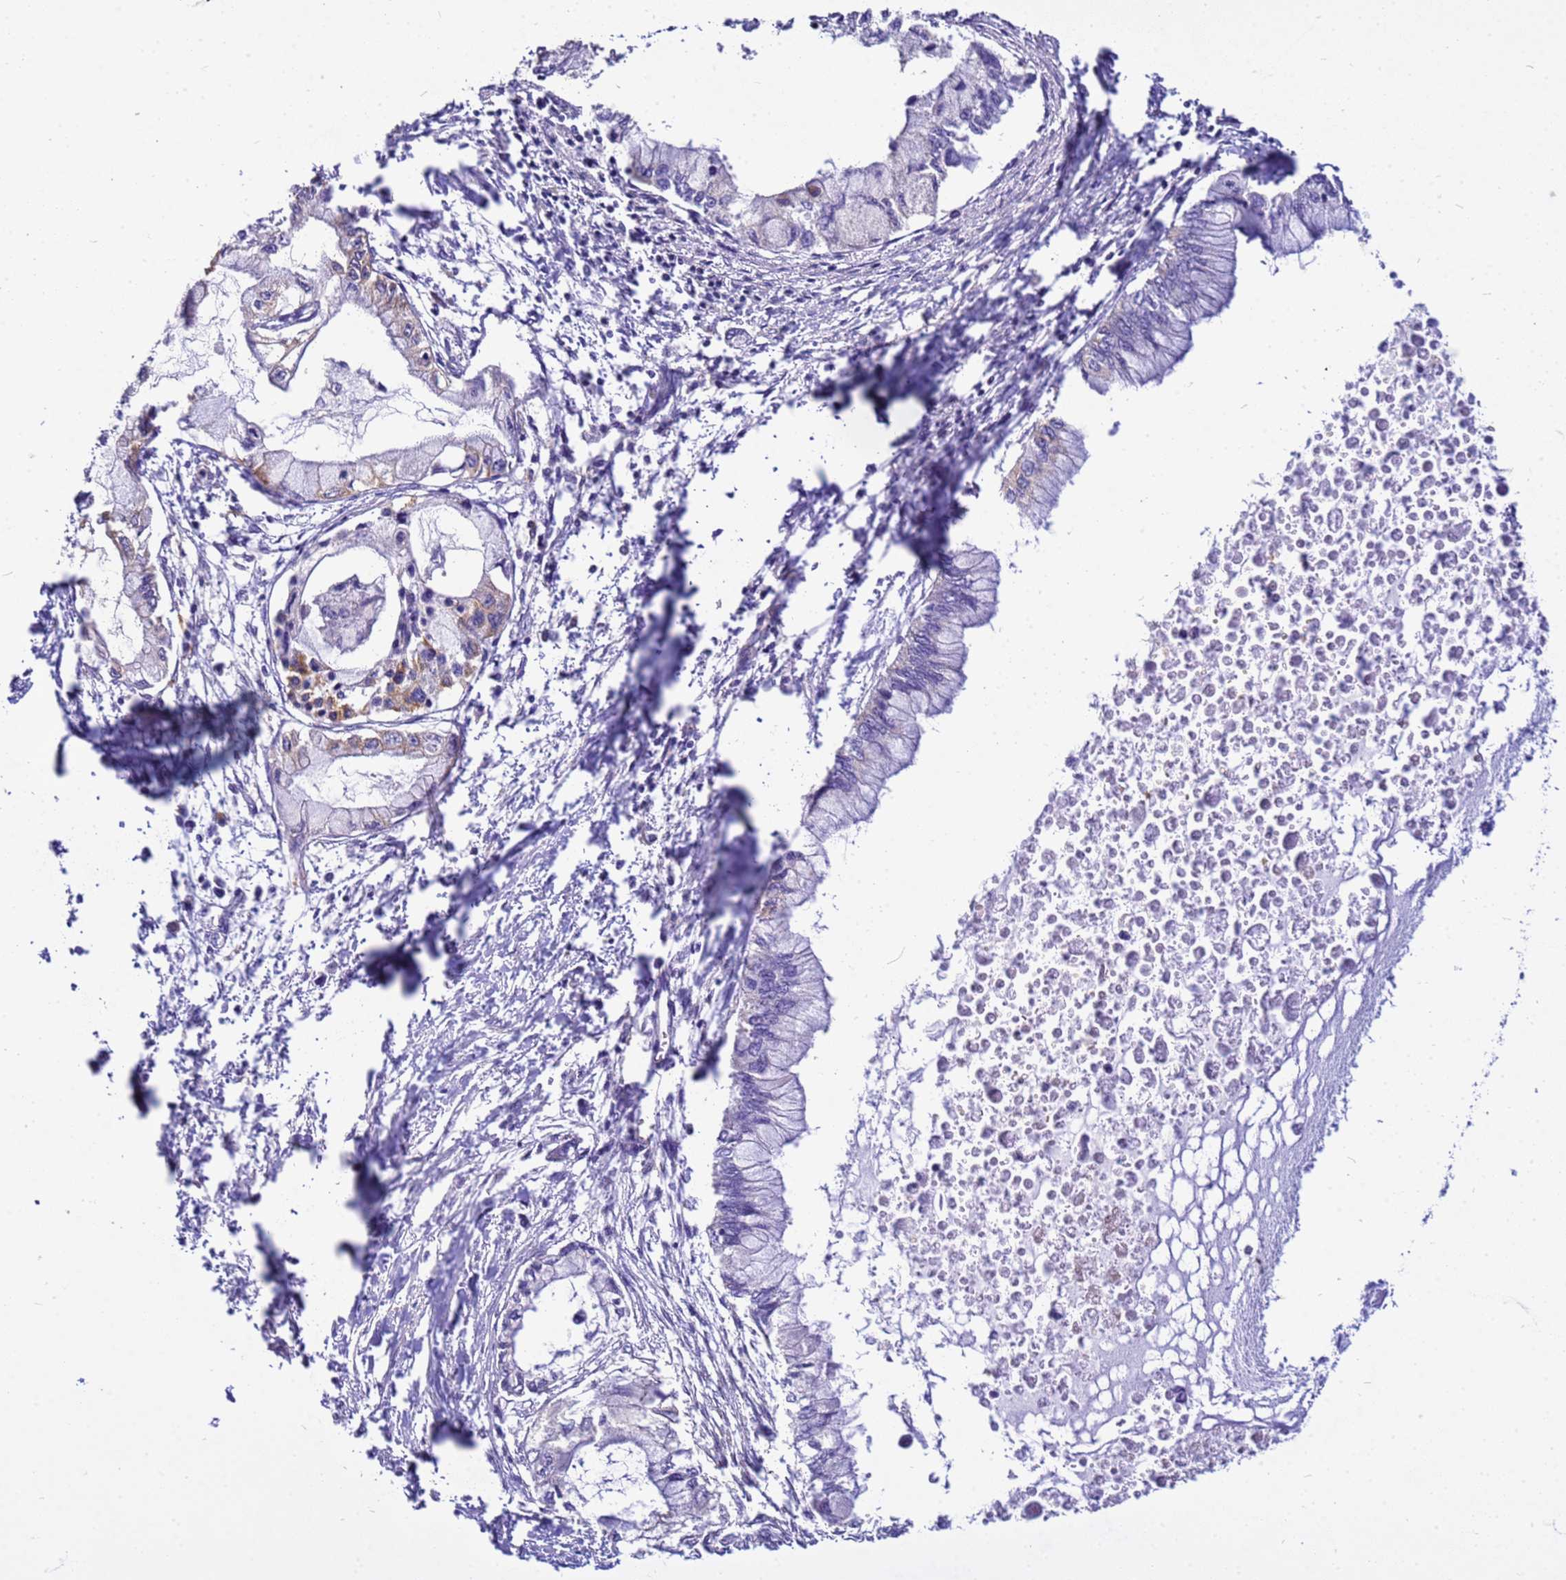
{"staining": {"intensity": "negative", "quantity": "none", "location": "none"}, "tissue": "pancreatic cancer", "cell_type": "Tumor cells", "image_type": "cancer", "snomed": [{"axis": "morphology", "description": "Adenocarcinoma, NOS"}, {"axis": "topography", "description": "Pancreas"}], "caption": "High magnification brightfield microscopy of pancreatic cancer stained with DAB (3,3'-diaminobenzidine) (brown) and counterstained with hematoxylin (blue): tumor cells show no significant expression.", "gene": "PKD1", "patient": {"sex": "male", "age": 48}}